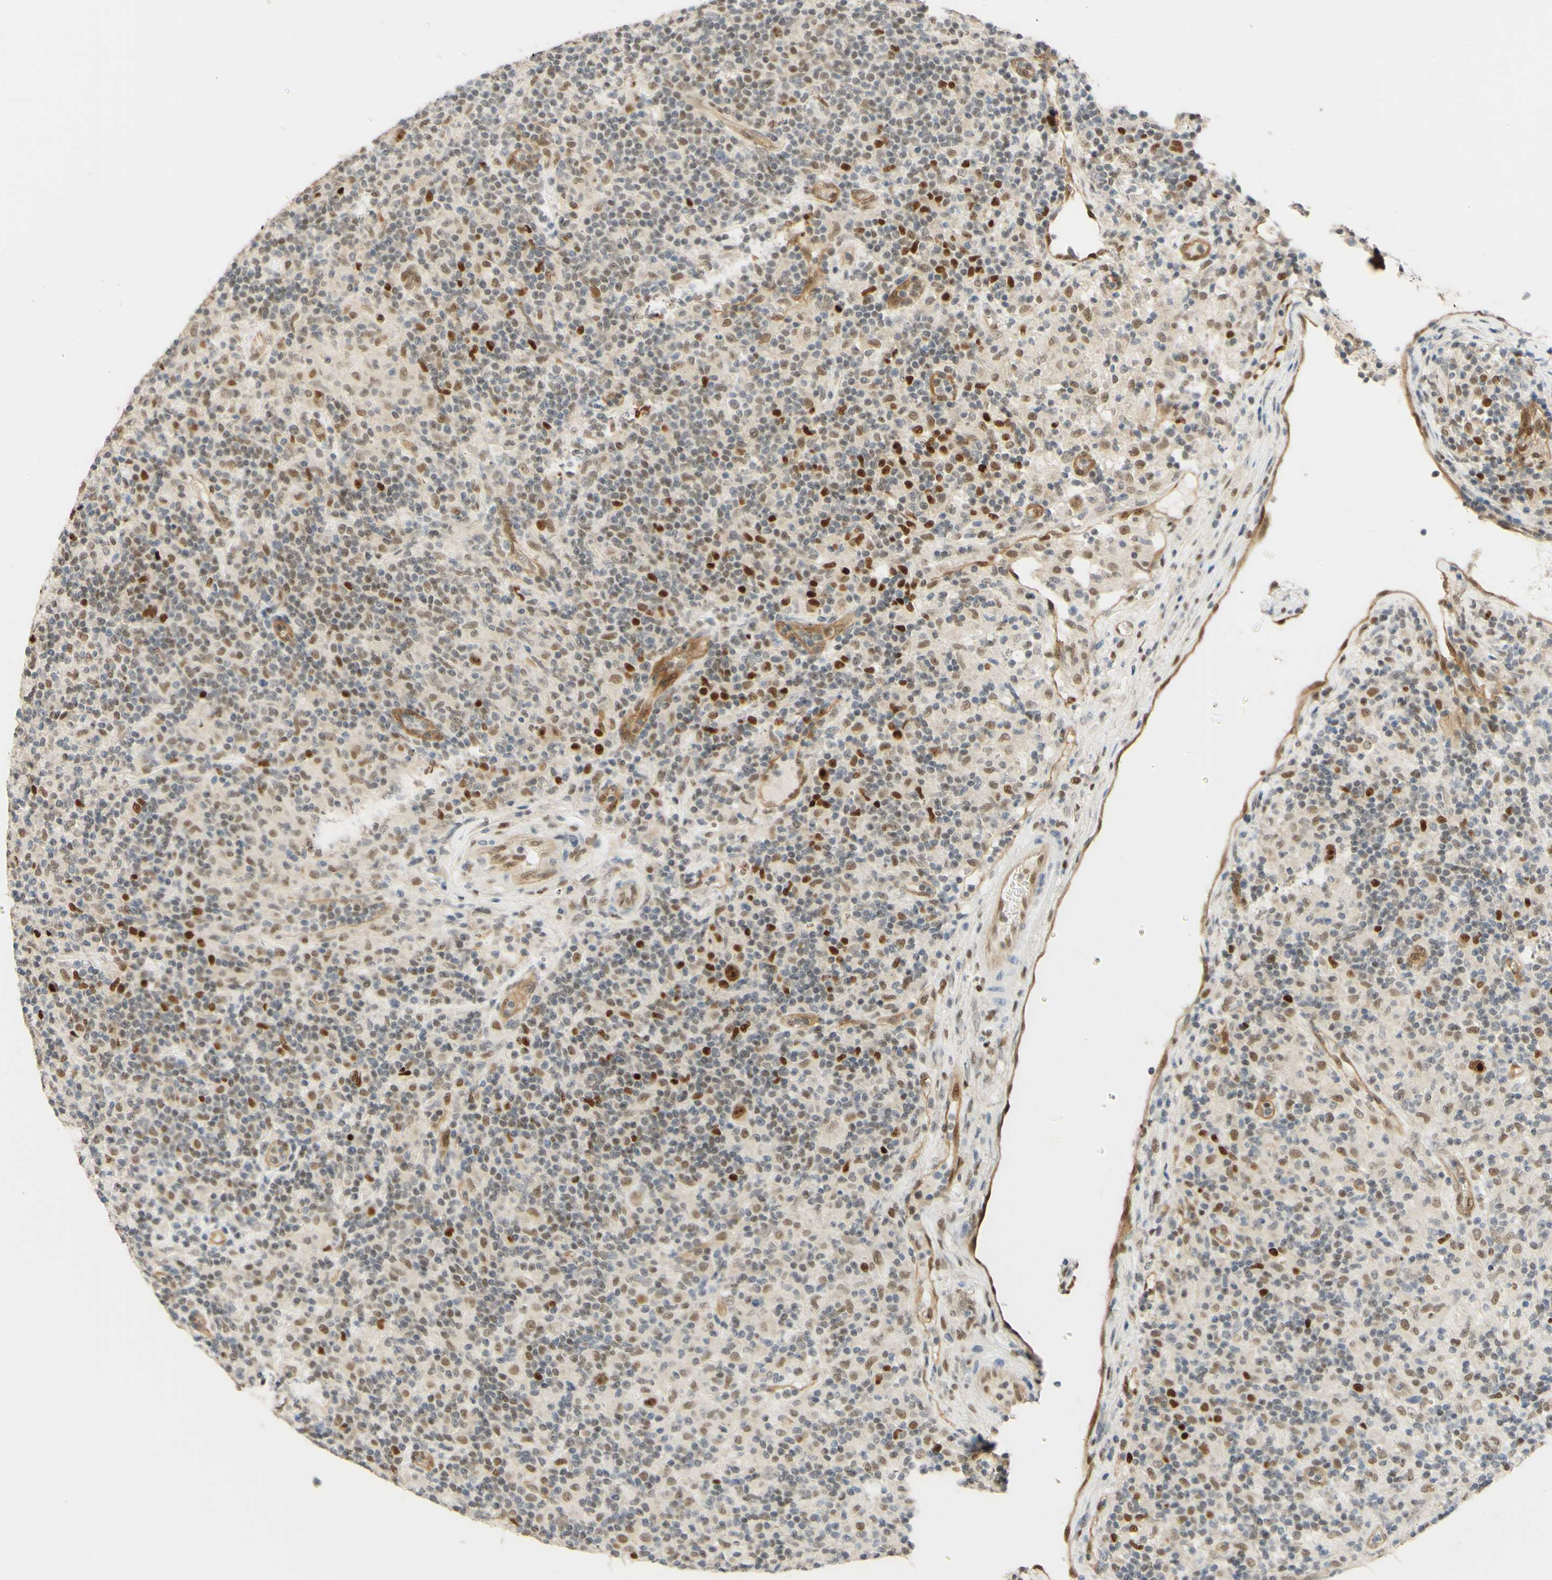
{"staining": {"intensity": "moderate", "quantity": ">75%", "location": "nuclear"}, "tissue": "lymphoma", "cell_type": "Tumor cells", "image_type": "cancer", "snomed": [{"axis": "morphology", "description": "Hodgkin's disease, NOS"}, {"axis": "topography", "description": "Lymph node"}], "caption": "Lymphoma stained with a protein marker demonstrates moderate staining in tumor cells.", "gene": "POLB", "patient": {"sex": "male", "age": 70}}